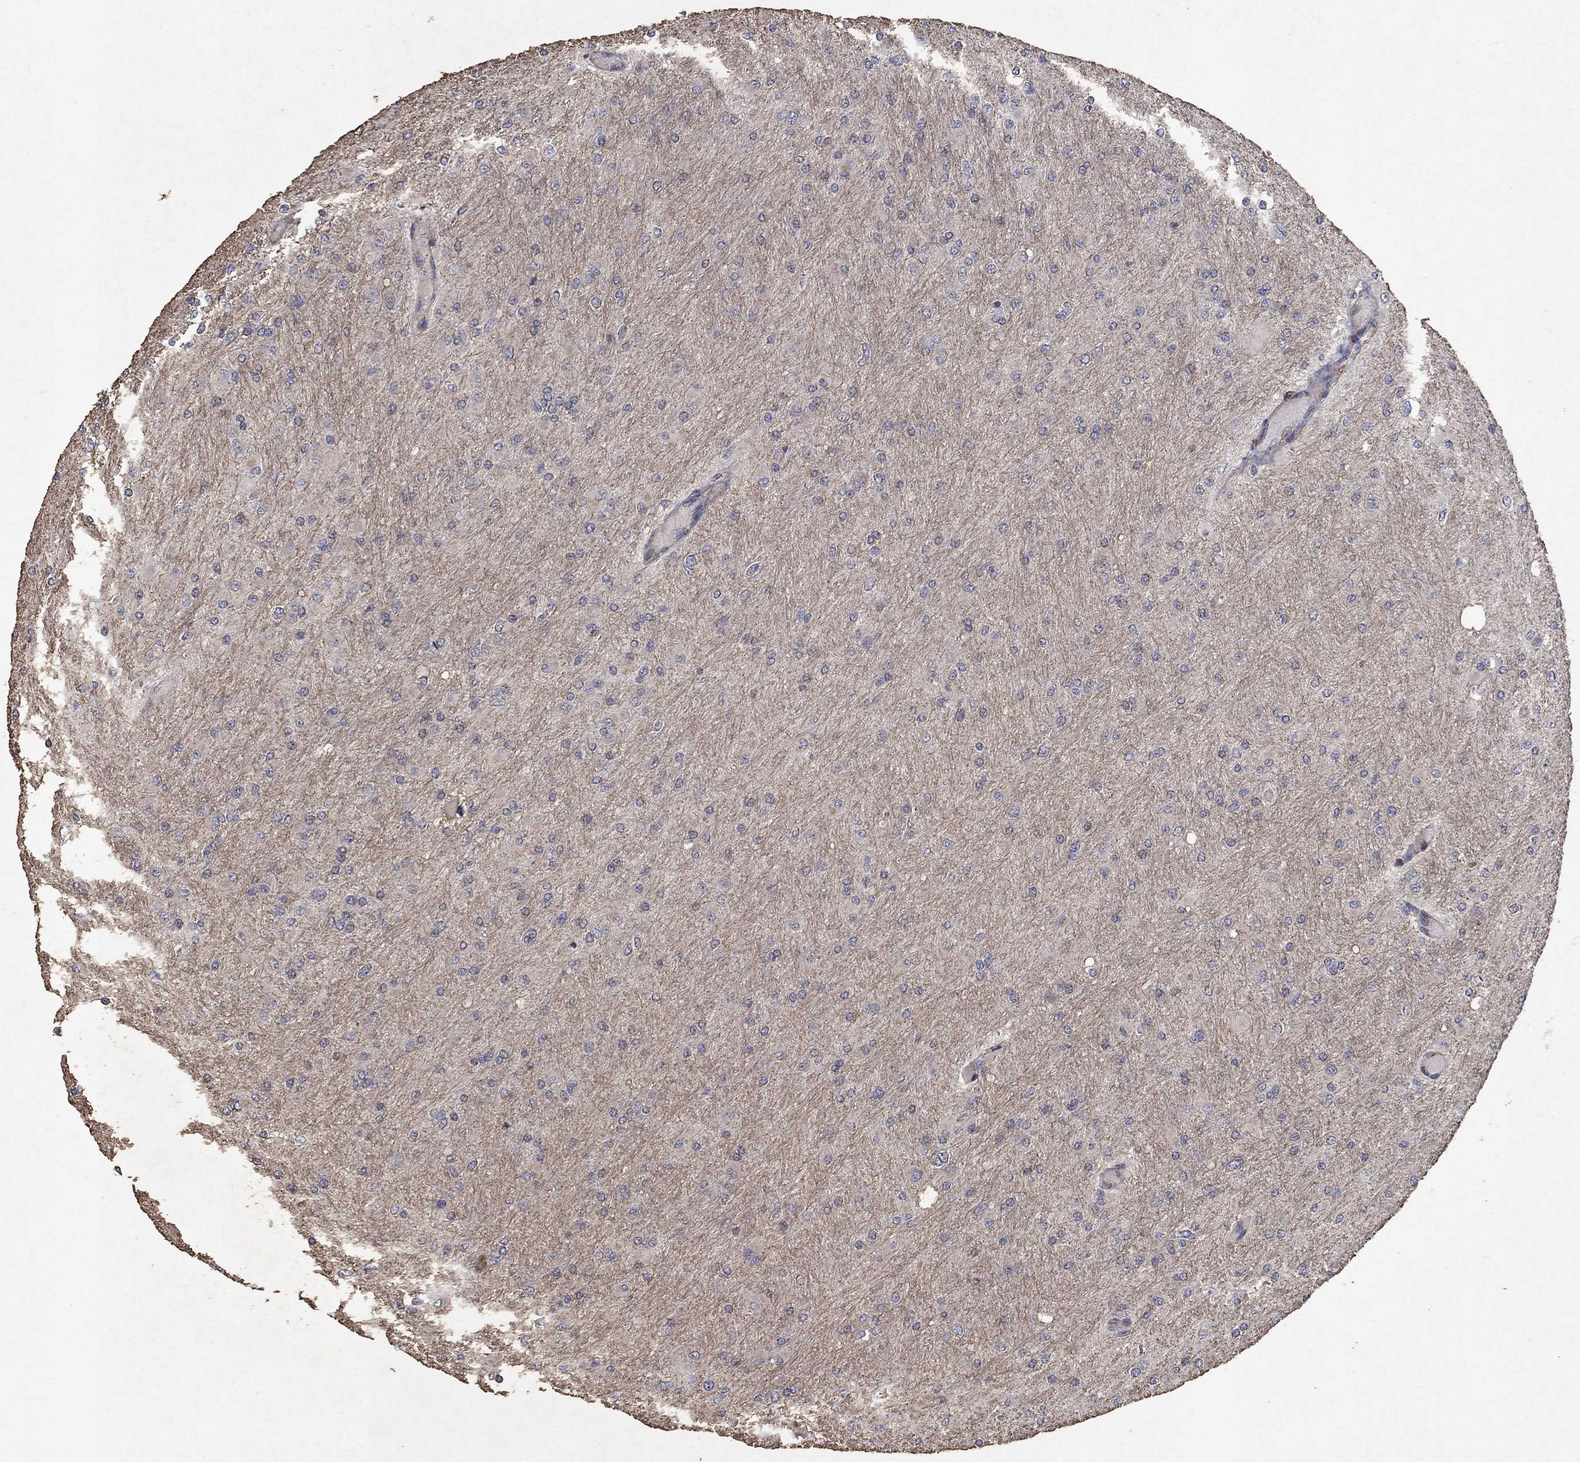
{"staining": {"intensity": "negative", "quantity": "none", "location": "none"}, "tissue": "glioma", "cell_type": "Tumor cells", "image_type": "cancer", "snomed": [{"axis": "morphology", "description": "Glioma, malignant, High grade"}, {"axis": "topography", "description": "Cerebral cortex"}], "caption": "This image is of malignant high-grade glioma stained with immunohistochemistry (IHC) to label a protein in brown with the nuclei are counter-stained blue. There is no positivity in tumor cells. (Brightfield microscopy of DAB immunohistochemistry (IHC) at high magnification).", "gene": "FRG1", "patient": {"sex": "female", "age": 36}}